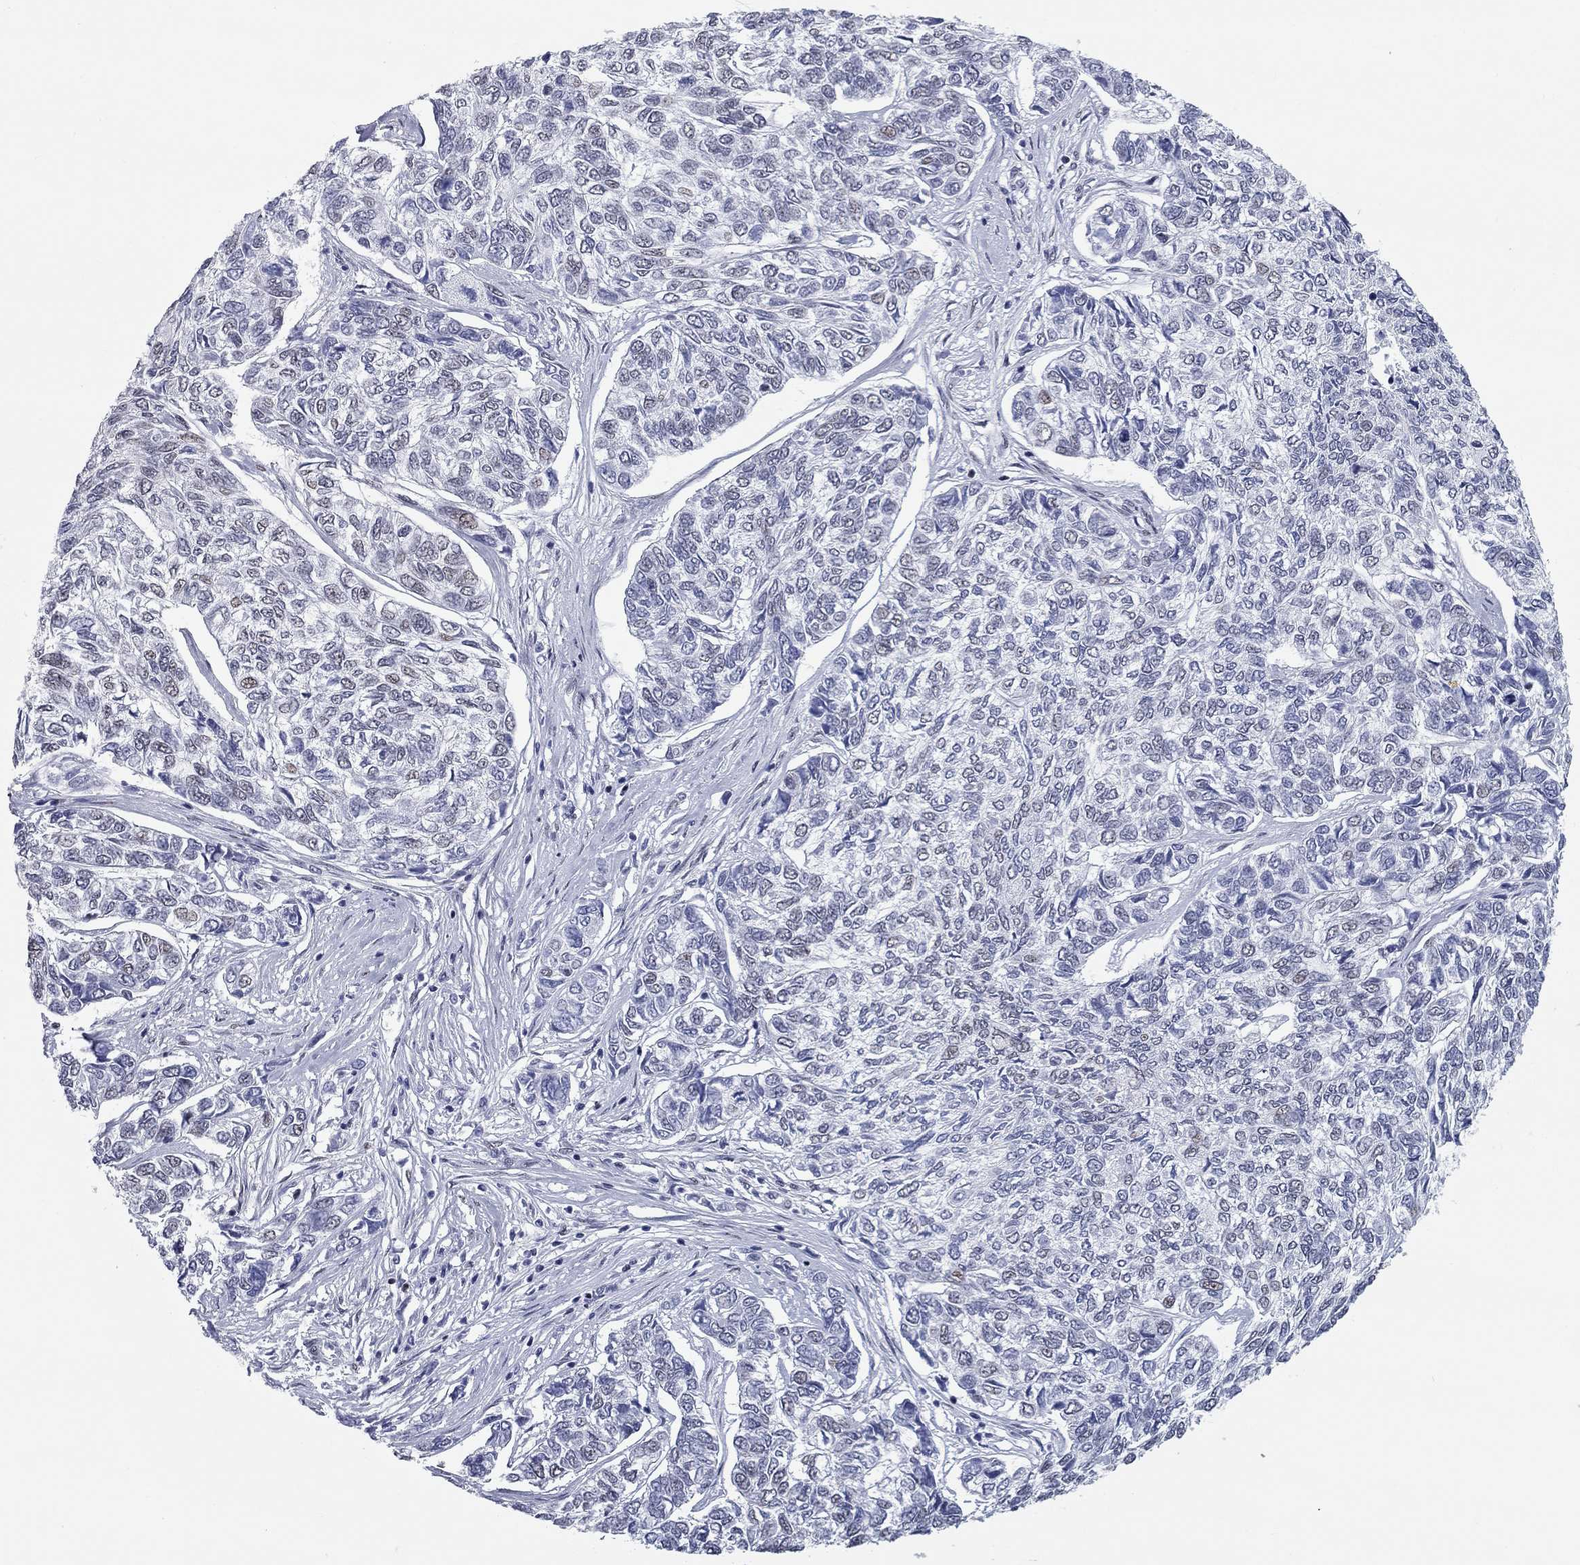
{"staining": {"intensity": "negative", "quantity": "none", "location": "none"}, "tissue": "skin cancer", "cell_type": "Tumor cells", "image_type": "cancer", "snomed": [{"axis": "morphology", "description": "Basal cell carcinoma"}, {"axis": "topography", "description": "Skin"}], "caption": "Protein analysis of skin basal cell carcinoma exhibits no significant staining in tumor cells.", "gene": "ASF1B", "patient": {"sex": "female", "age": 65}}